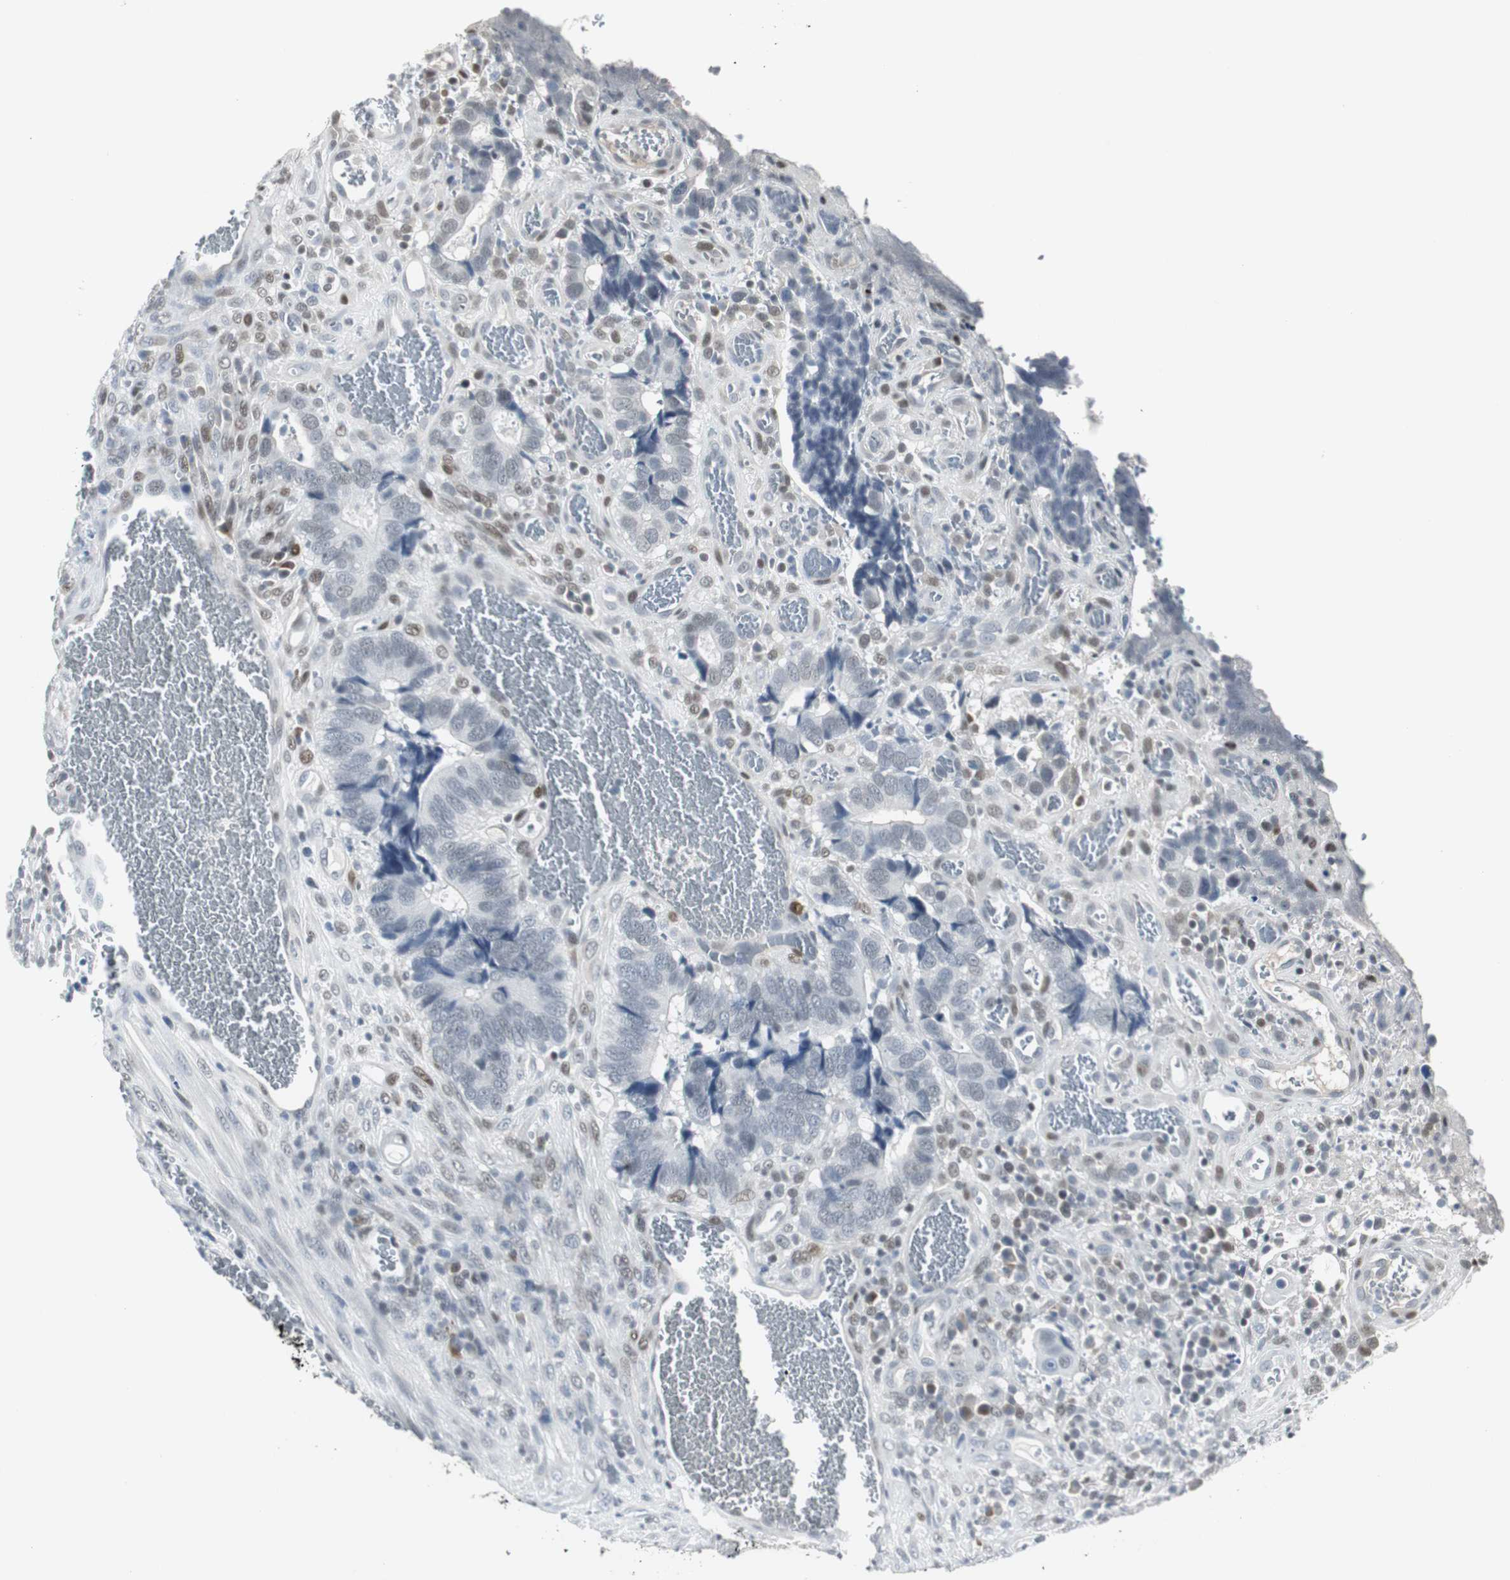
{"staining": {"intensity": "negative", "quantity": "none", "location": "none"}, "tissue": "colorectal cancer", "cell_type": "Tumor cells", "image_type": "cancer", "snomed": [{"axis": "morphology", "description": "Adenocarcinoma, NOS"}, {"axis": "topography", "description": "Colon"}], "caption": "DAB immunohistochemical staining of colorectal cancer (adenocarcinoma) demonstrates no significant expression in tumor cells.", "gene": "ELK1", "patient": {"sex": "male", "age": 72}}